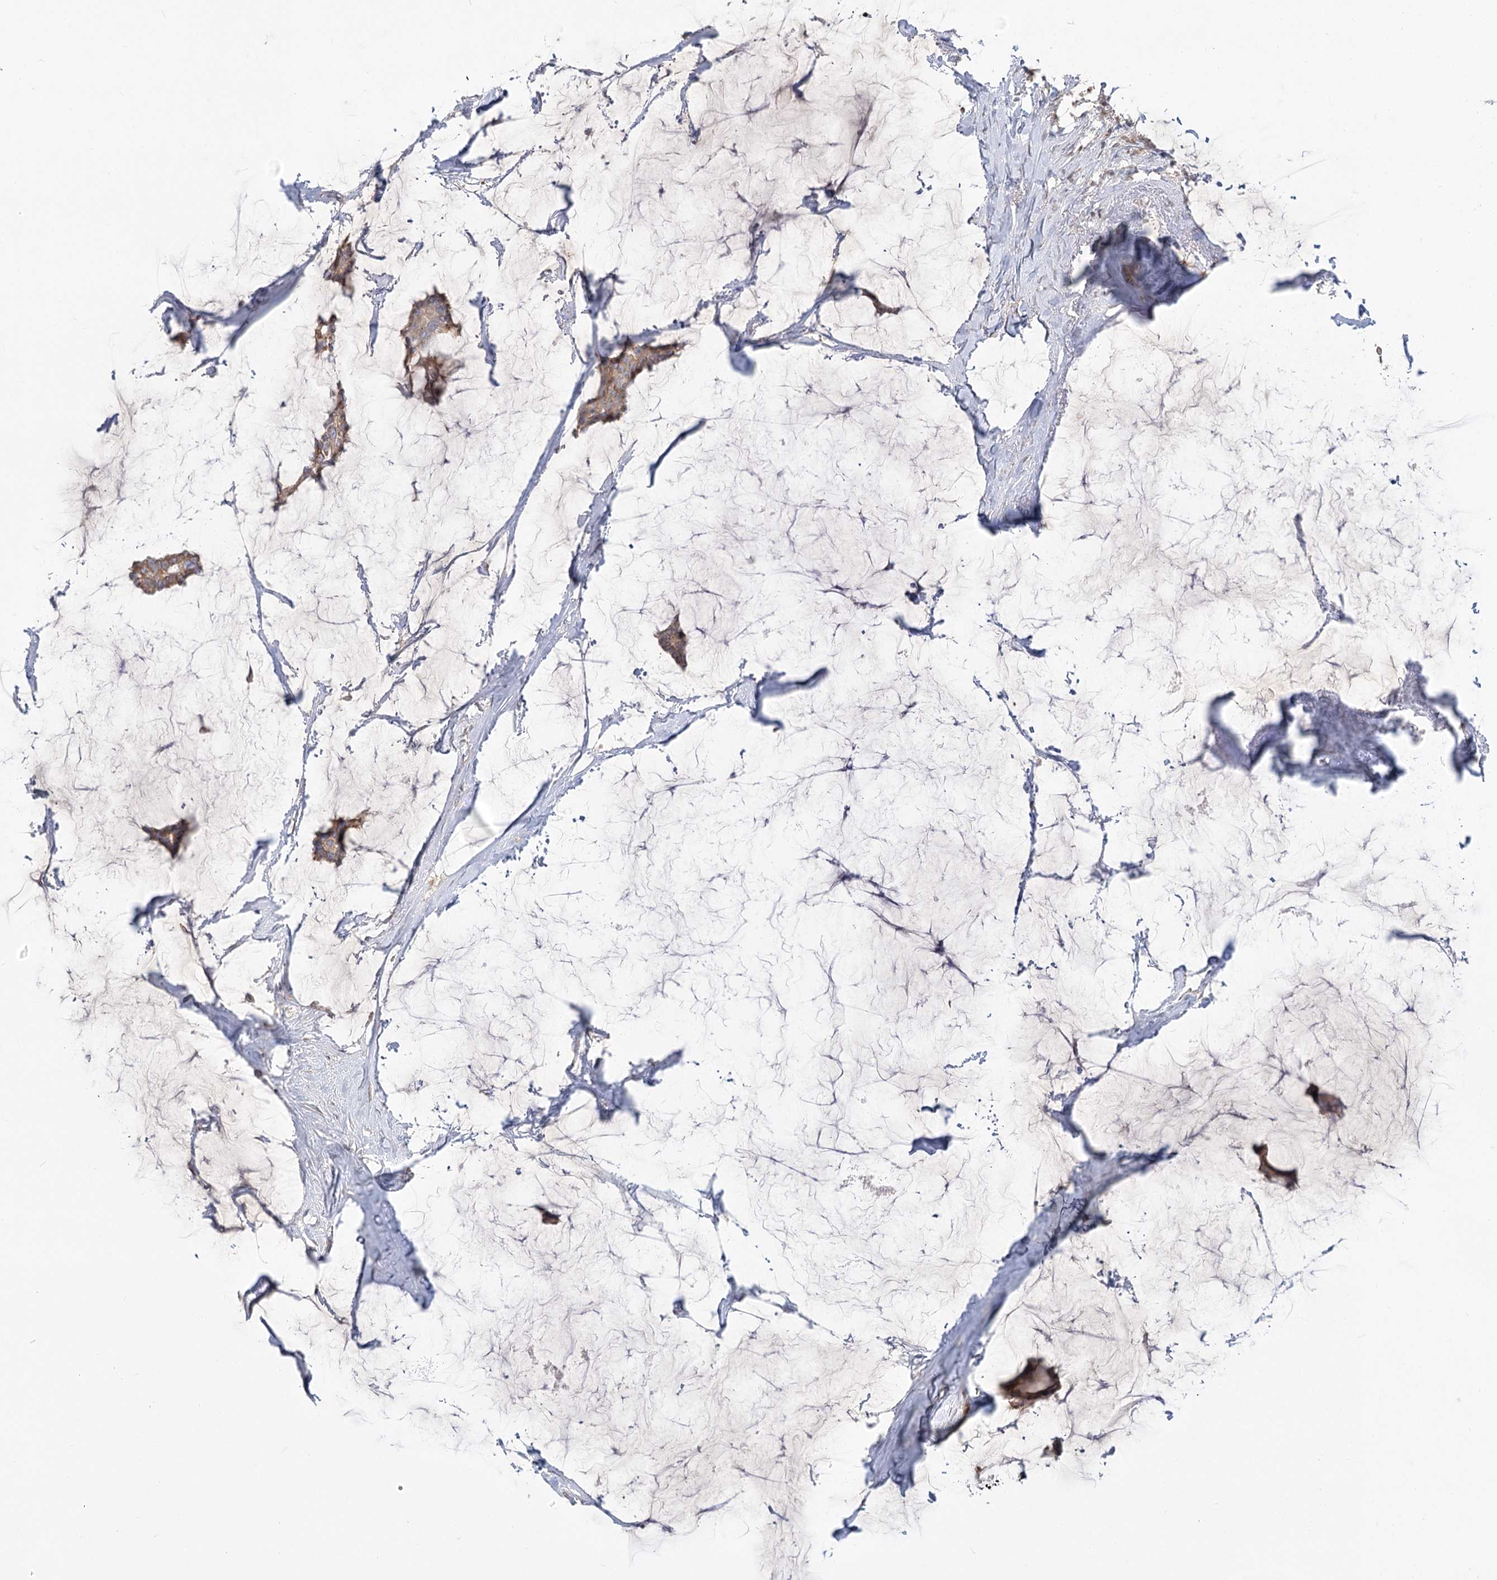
{"staining": {"intensity": "moderate", "quantity": ">75%", "location": "cytoplasmic/membranous"}, "tissue": "breast cancer", "cell_type": "Tumor cells", "image_type": "cancer", "snomed": [{"axis": "morphology", "description": "Duct carcinoma"}, {"axis": "topography", "description": "Breast"}], "caption": "High-magnification brightfield microscopy of breast cancer stained with DAB (3,3'-diaminobenzidine) (brown) and counterstained with hematoxylin (blue). tumor cells exhibit moderate cytoplasmic/membranous positivity is seen in about>75% of cells.", "gene": "MTMR3", "patient": {"sex": "female", "age": 93}}